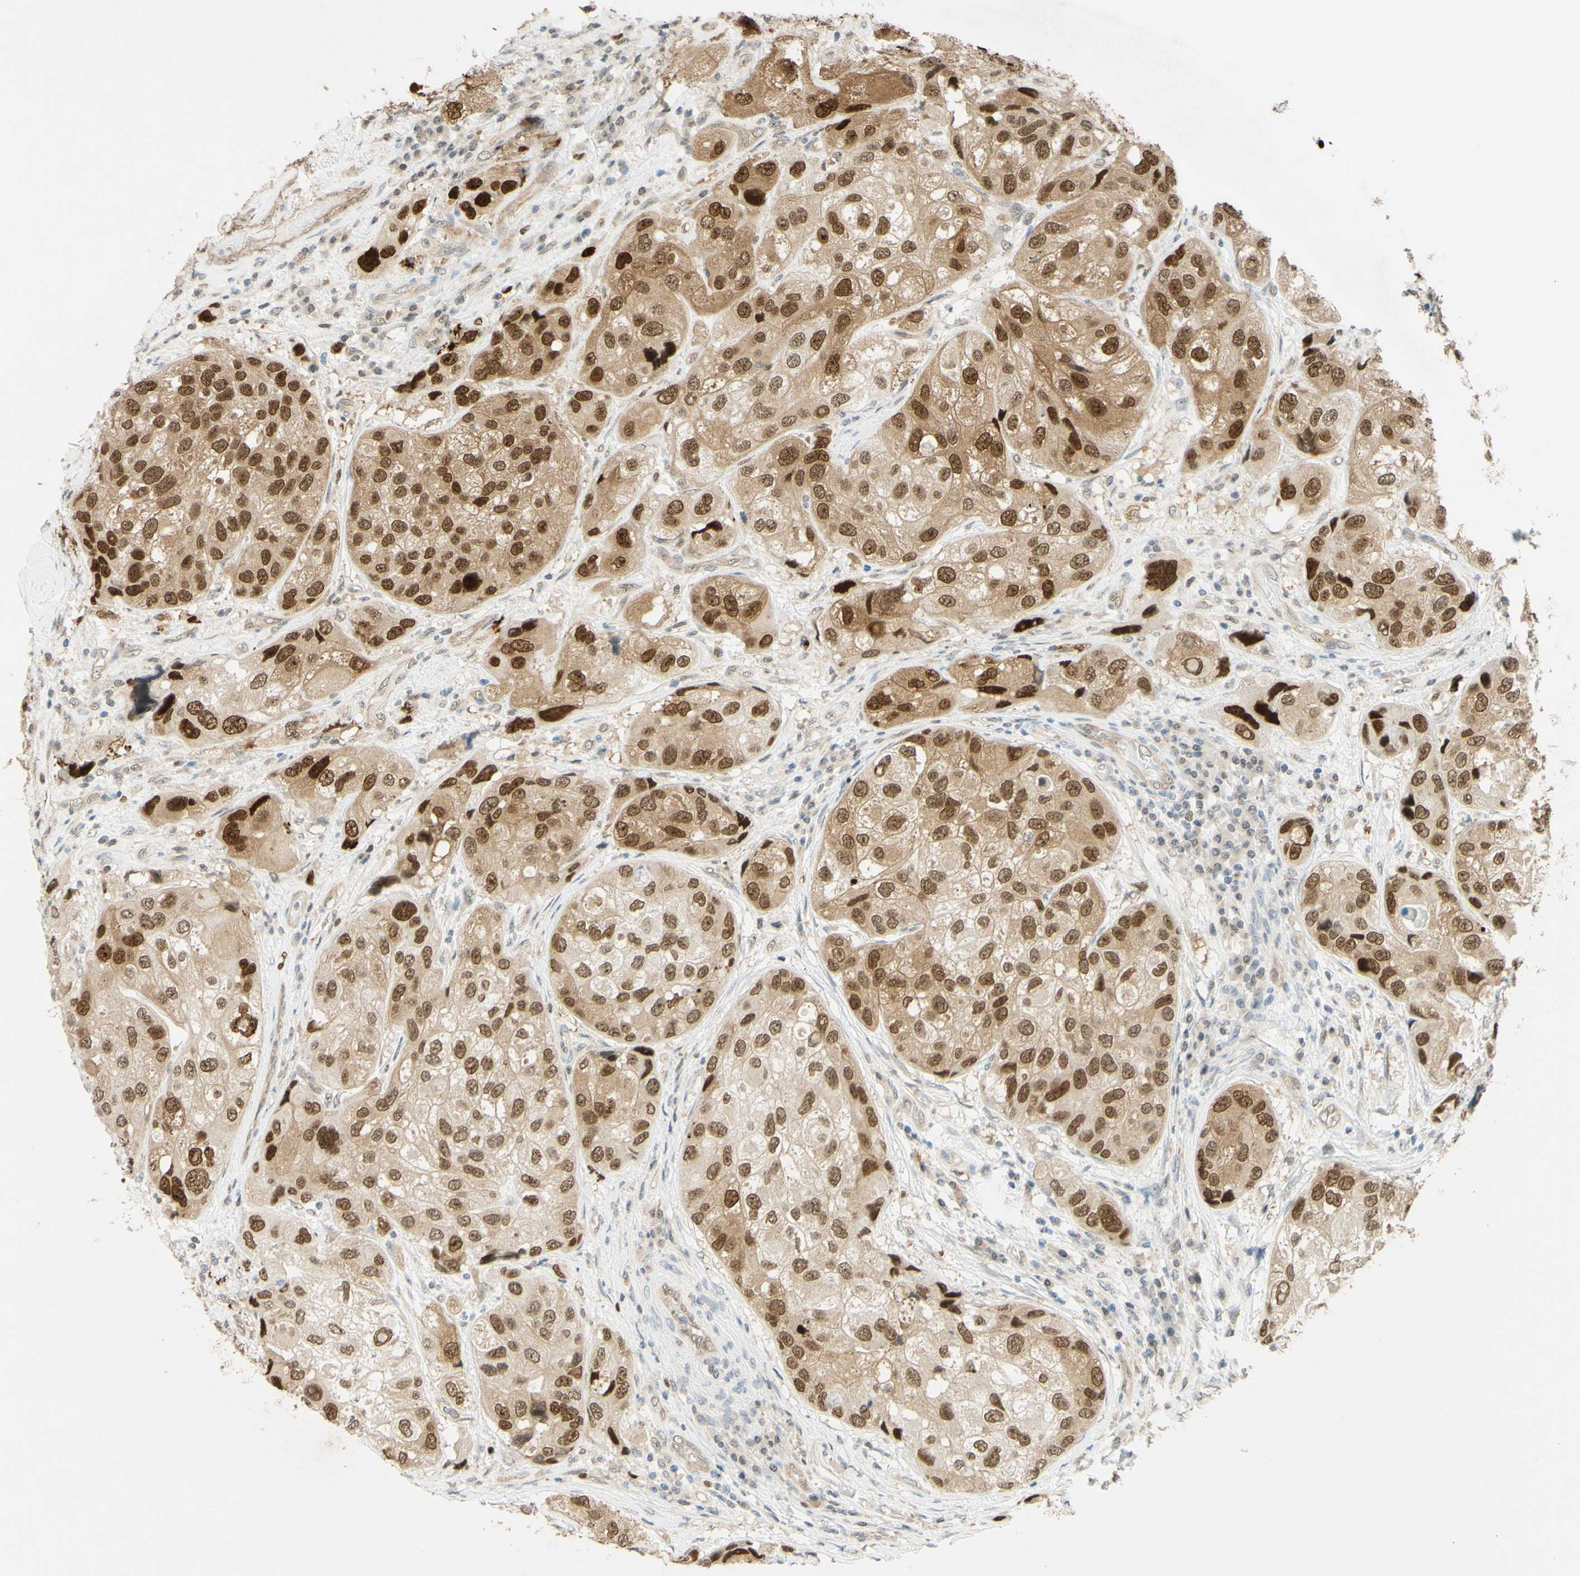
{"staining": {"intensity": "weak", "quantity": ">75%", "location": "cytoplasmic/membranous,nuclear"}, "tissue": "urothelial cancer", "cell_type": "Tumor cells", "image_type": "cancer", "snomed": [{"axis": "morphology", "description": "Urothelial carcinoma, High grade"}, {"axis": "topography", "description": "Urinary bladder"}], "caption": "IHC (DAB (3,3'-diaminobenzidine)) staining of human high-grade urothelial carcinoma exhibits weak cytoplasmic/membranous and nuclear protein staining in about >75% of tumor cells.", "gene": "POLB", "patient": {"sex": "female", "age": 64}}